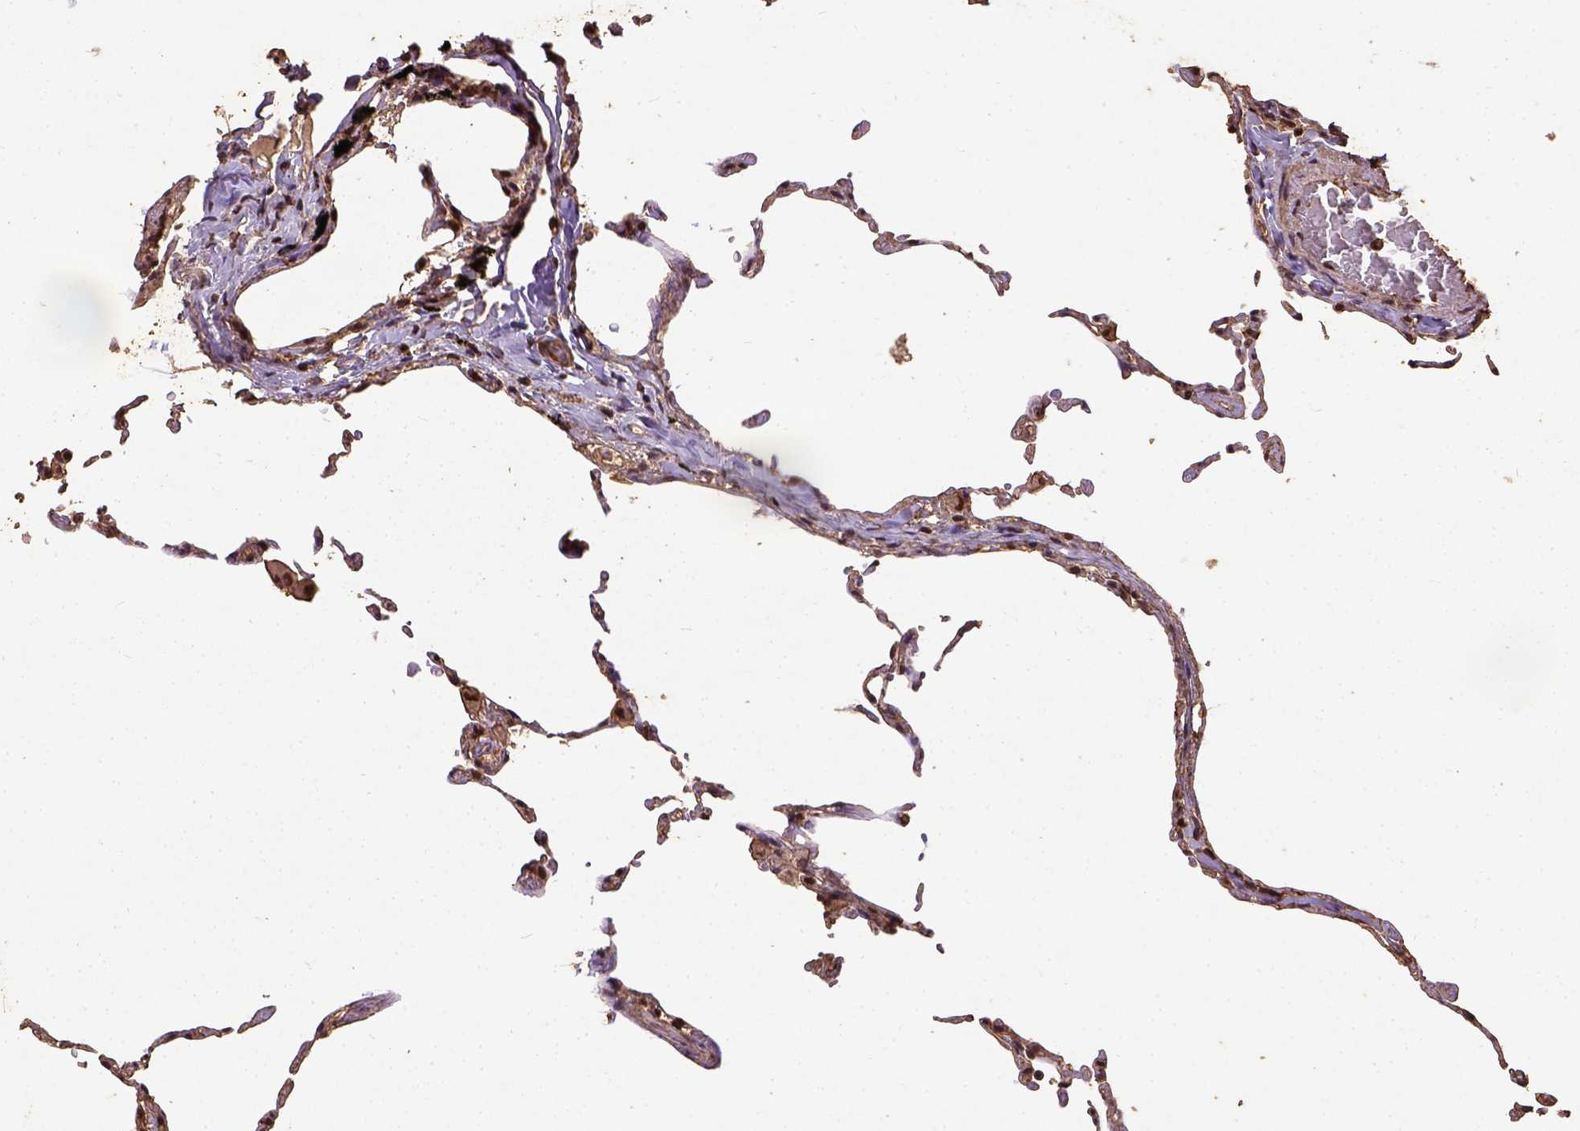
{"staining": {"intensity": "strong", "quantity": ">75%", "location": "nuclear"}, "tissue": "lung", "cell_type": "Alveolar cells", "image_type": "normal", "snomed": [{"axis": "morphology", "description": "Normal tissue, NOS"}, {"axis": "topography", "description": "Lung"}], "caption": "IHC of unremarkable human lung exhibits high levels of strong nuclear expression in approximately >75% of alveolar cells.", "gene": "NACC1", "patient": {"sex": "female", "age": 57}}